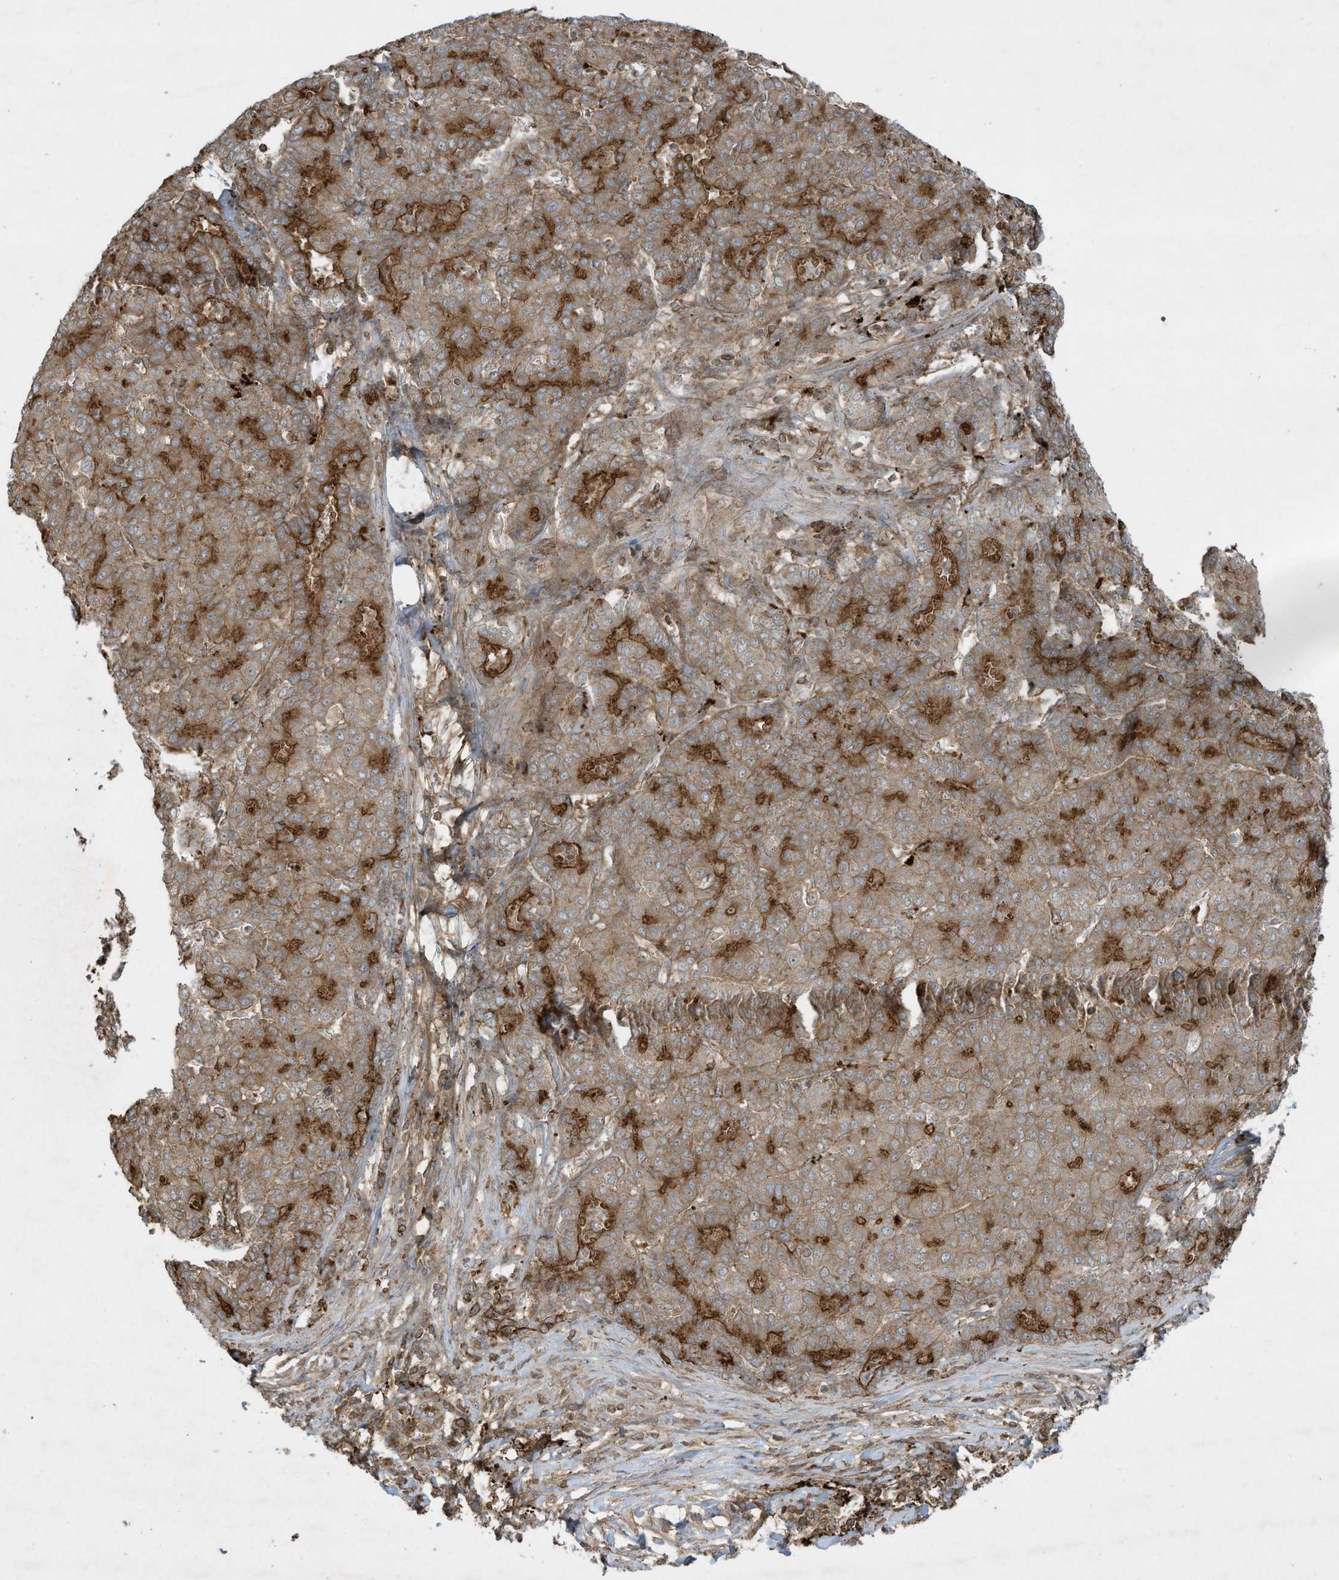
{"staining": {"intensity": "moderate", "quantity": ">75%", "location": "cytoplasmic/membranous"}, "tissue": "liver cancer", "cell_type": "Tumor cells", "image_type": "cancer", "snomed": [{"axis": "morphology", "description": "Carcinoma, Hepatocellular, NOS"}, {"axis": "topography", "description": "Liver"}], "caption": "Liver cancer (hepatocellular carcinoma) stained for a protein (brown) exhibits moderate cytoplasmic/membranous positive positivity in approximately >75% of tumor cells.", "gene": "DDIT4", "patient": {"sex": "male", "age": 65}}